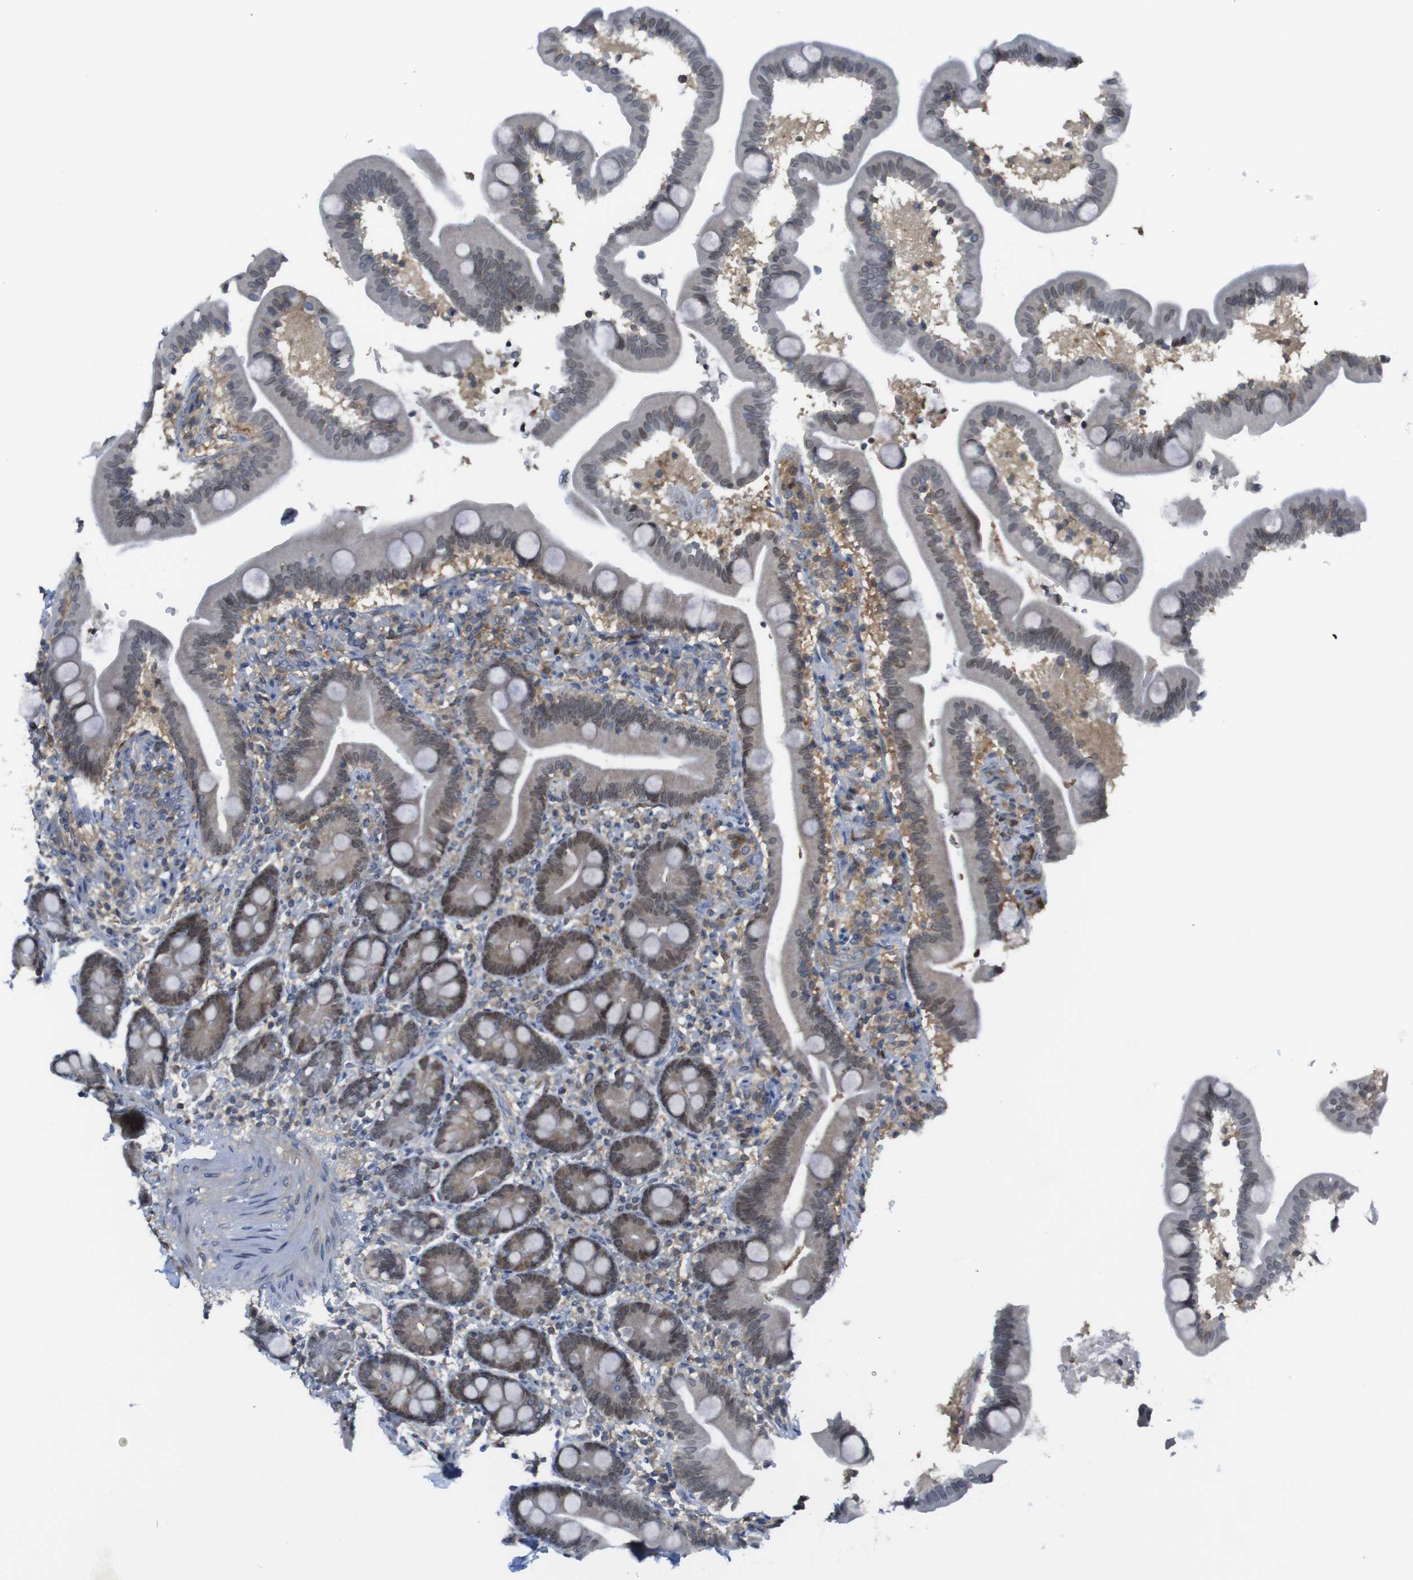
{"staining": {"intensity": "strong", "quantity": "25%-75%", "location": "nuclear"}, "tissue": "duodenum", "cell_type": "Glandular cells", "image_type": "normal", "snomed": [{"axis": "morphology", "description": "Normal tissue, NOS"}, {"axis": "topography", "description": "Duodenum"}], "caption": "Protein analysis of benign duodenum exhibits strong nuclear staining in about 25%-75% of glandular cells. Immunohistochemistry (ihc) stains the protein of interest in brown and the nuclei are stained blue.", "gene": "RCC1", "patient": {"sex": "male", "age": 54}}